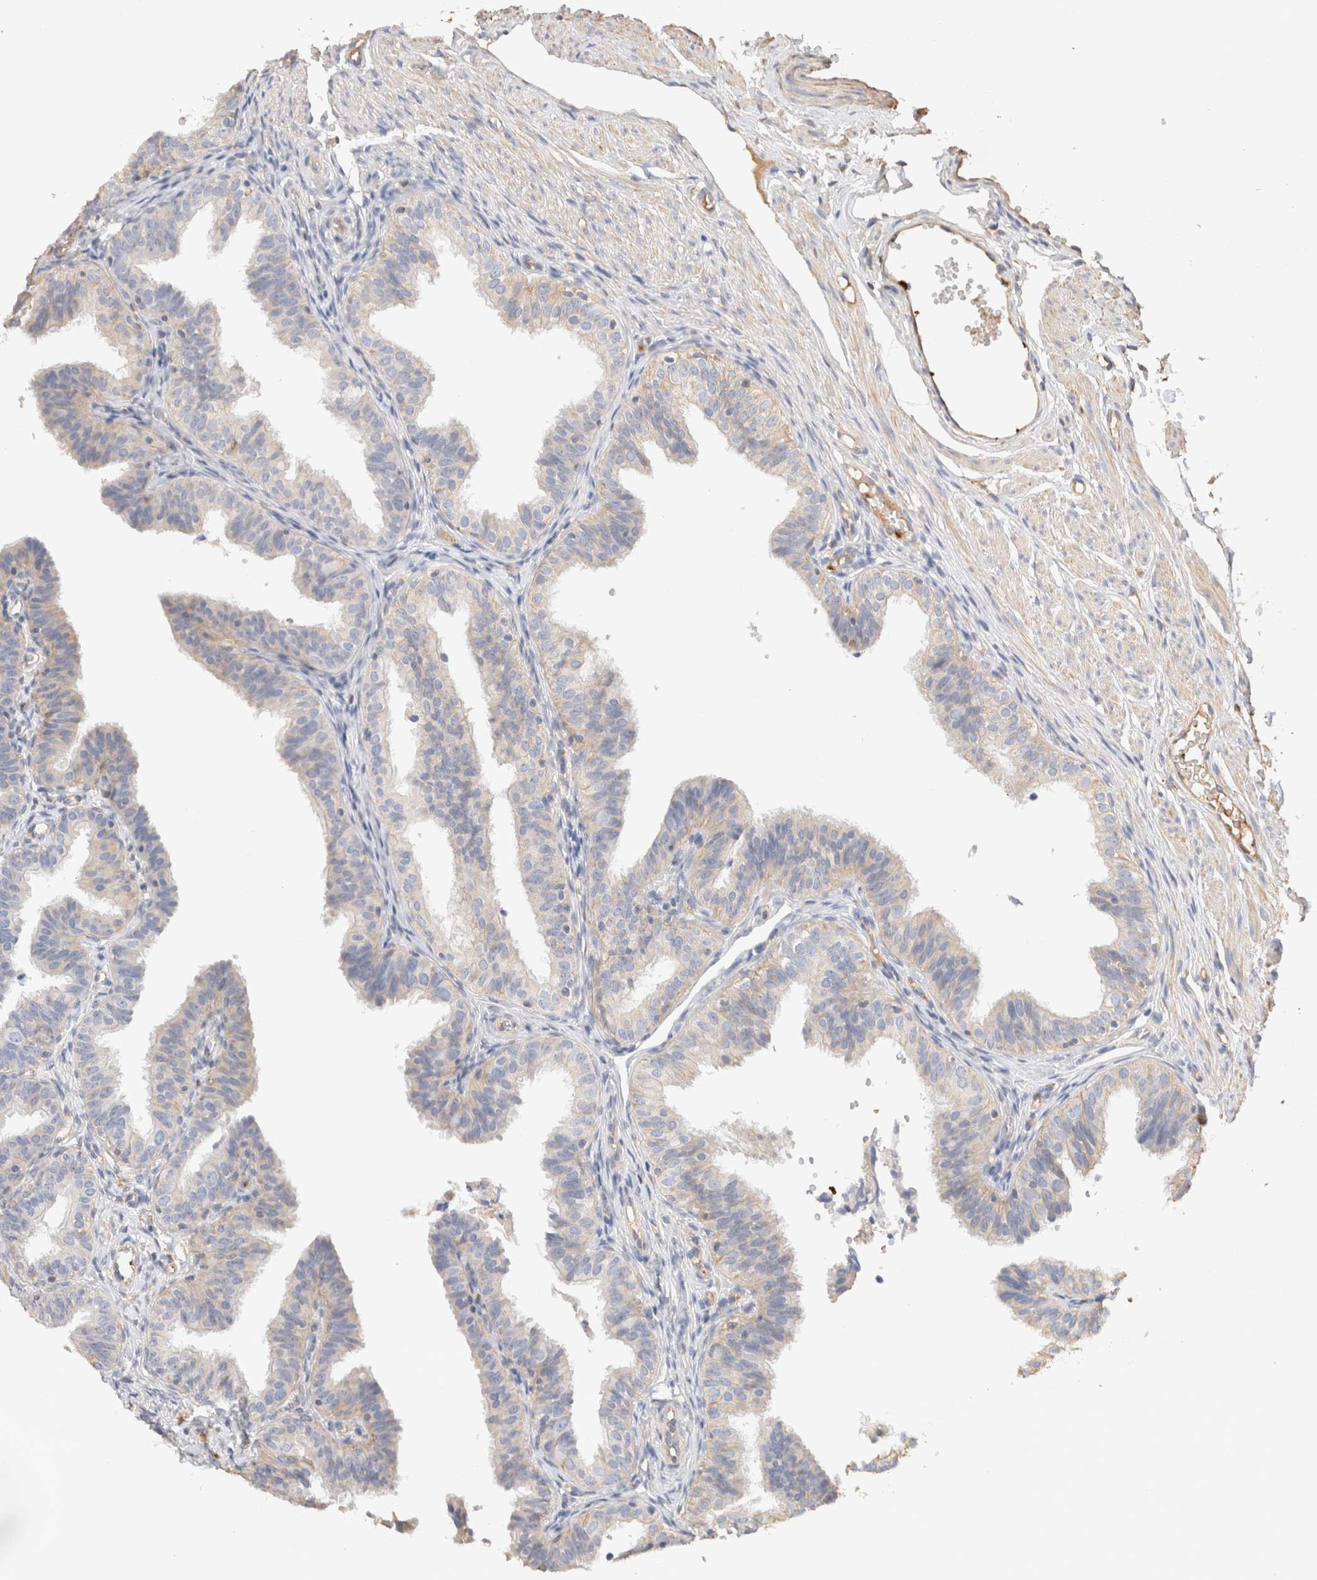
{"staining": {"intensity": "negative", "quantity": "none", "location": "none"}, "tissue": "fallopian tube", "cell_type": "Glandular cells", "image_type": "normal", "snomed": [{"axis": "morphology", "description": "Normal tissue, NOS"}, {"axis": "topography", "description": "Fallopian tube"}], "caption": "Human fallopian tube stained for a protein using IHC displays no expression in glandular cells.", "gene": "PROS1", "patient": {"sex": "female", "age": 35}}